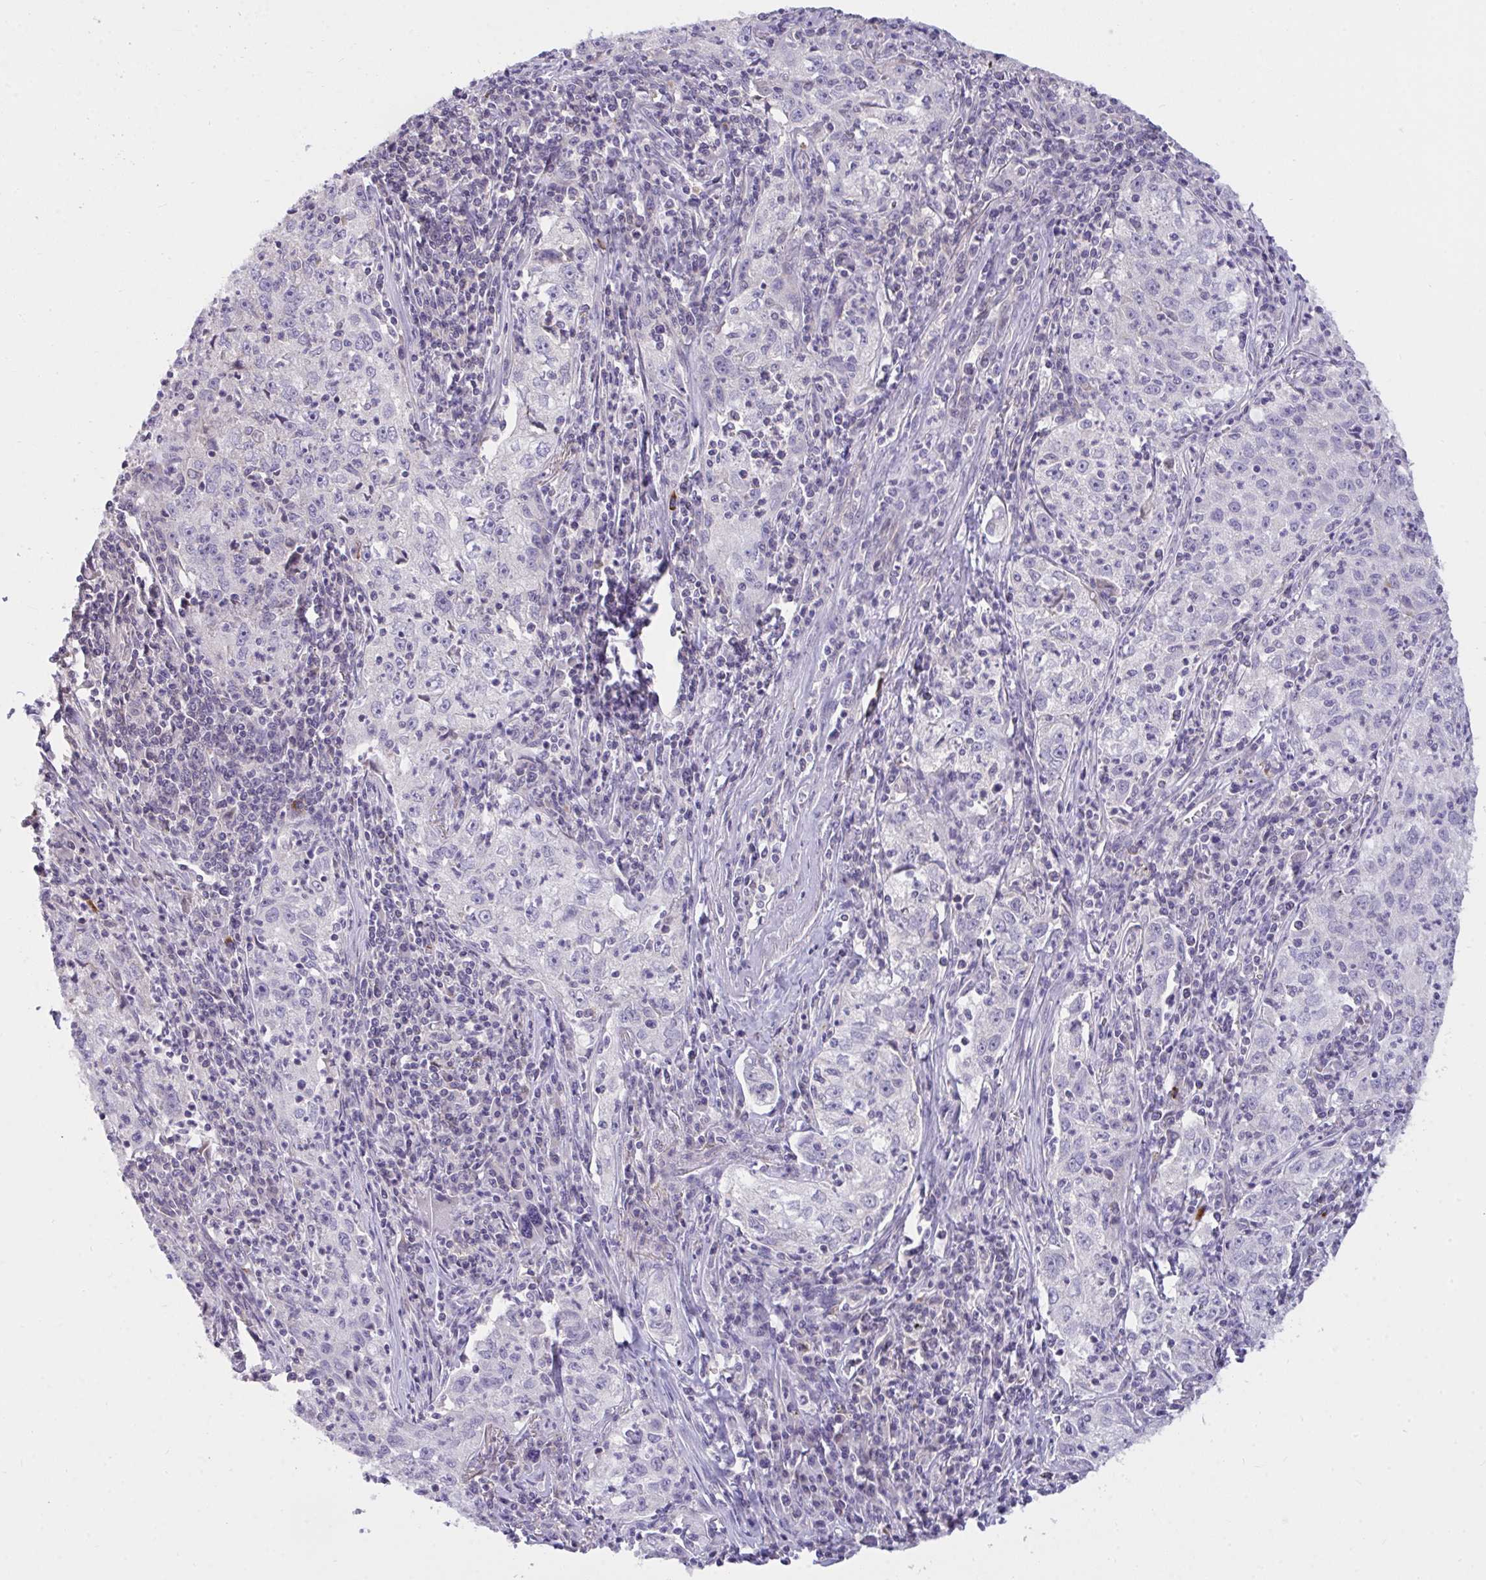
{"staining": {"intensity": "negative", "quantity": "none", "location": "none"}, "tissue": "lung cancer", "cell_type": "Tumor cells", "image_type": "cancer", "snomed": [{"axis": "morphology", "description": "Squamous cell carcinoma, NOS"}, {"axis": "topography", "description": "Lung"}], "caption": "An immunohistochemistry histopathology image of lung cancer is shown. There is no staining in tumor cells of lung cancer.", "gene": "SEMA6B", "patient": {"sex": "male", "age": 71}}